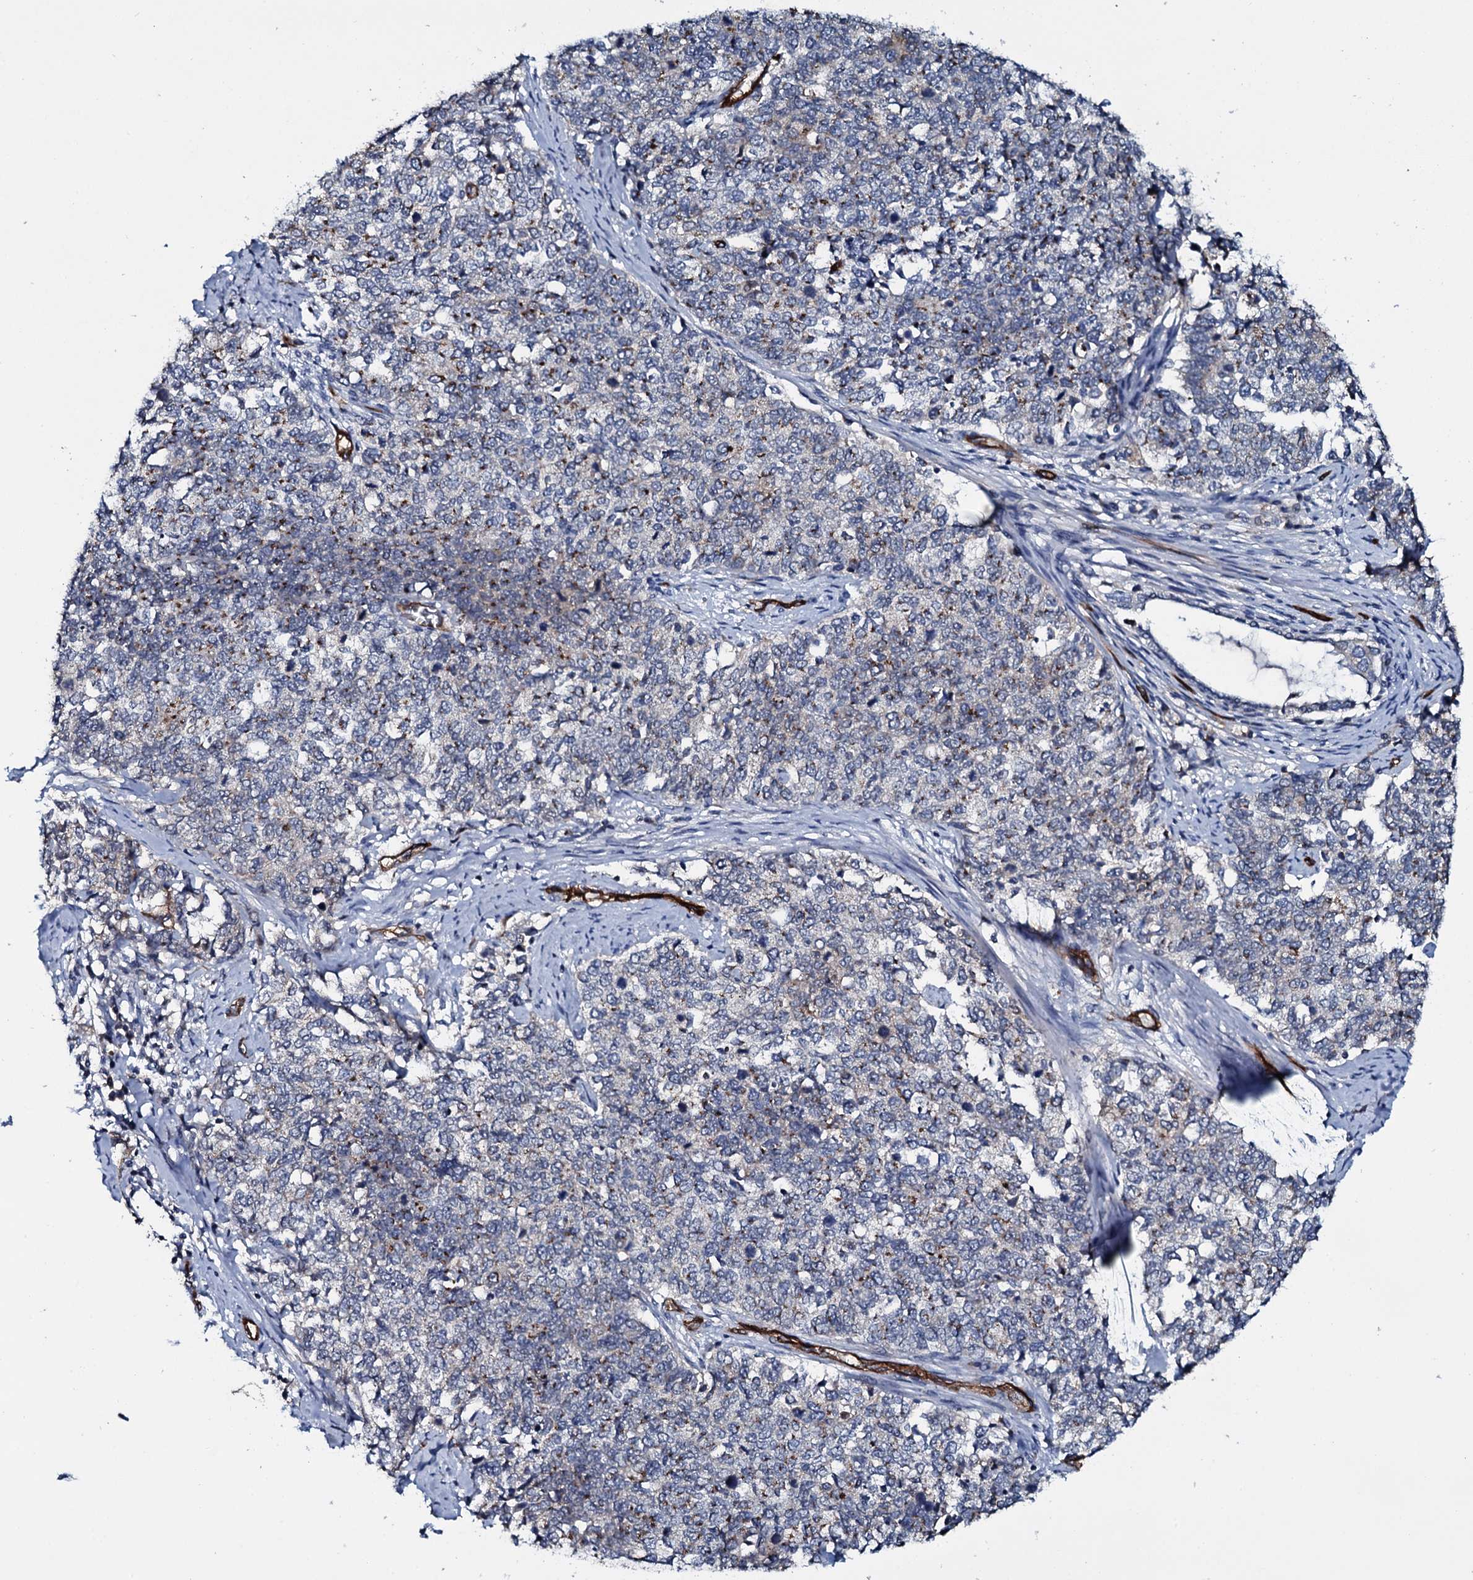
{"staining": {"intensity": "moderate", "quantity": "25%-75%", "location": "cytoplasmic/membranous"}, "tissue": "cervical cancer", "cell_type": "Tumor cells", "image_type": "cancer", "snomed": [{"axis": "morphology", "description": "Squamous cell carcinoma, NOS"}, {"axis": "topography", "description": "Cervix"}], "caption": "A micrograph of cervical cancer (squamous cell carcinoma) stained for a protein shows moderate cytoplasmic/membranous brown staining in tumor cells. Using DAB (brown) and hematoxylin (blue) stains, captured at high magnification using brightfield microscopy.", "gene": "CLEC14A", "patient": {"sex": "female", "age": 63}}